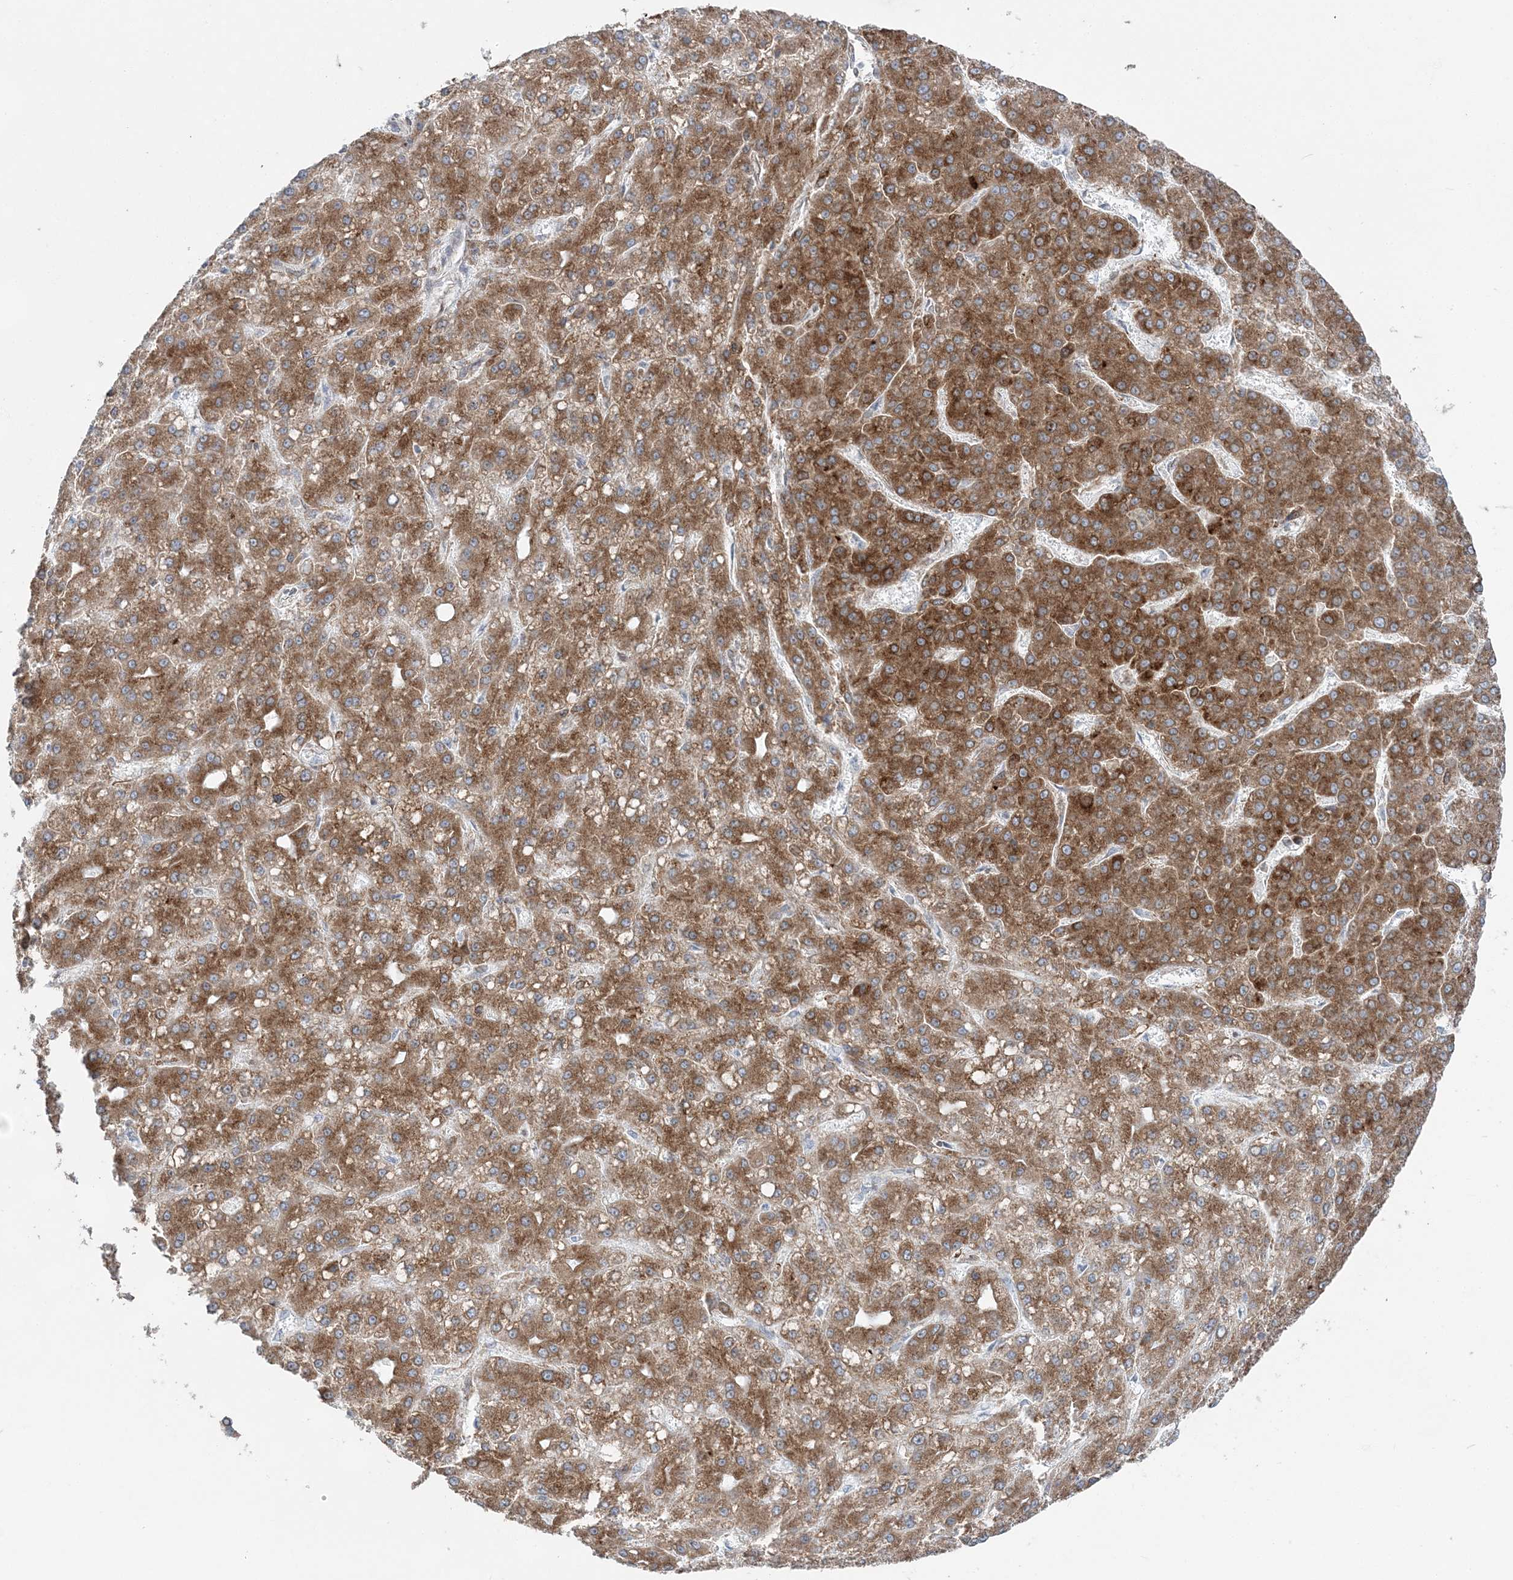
{"staining": {"intensity": "moderate", "quantity": ">75%", "location": "cytoplasmic/membranous"}, "tissue": "liver cancer", "cell_type": "Tumor cells", "image_type": "cancer", "snomed": [{"axis": "morphology", "description": "Carcinoma, Hepatocellular, NOS"}, {"axis": "topography", "description": "Liver"}], "caption": "A brown stain highlights moderate cytoplasmic/membranous expression of a protein in hepatocellular carcinoma (liver) tumor cells. The staining is performed using DAB brown chromogen to label protein expression. The nuclei are counter-stained blue using hematoxylin.", "gene": "TMED10", "patient": {"sex": "male", "age": 67}}